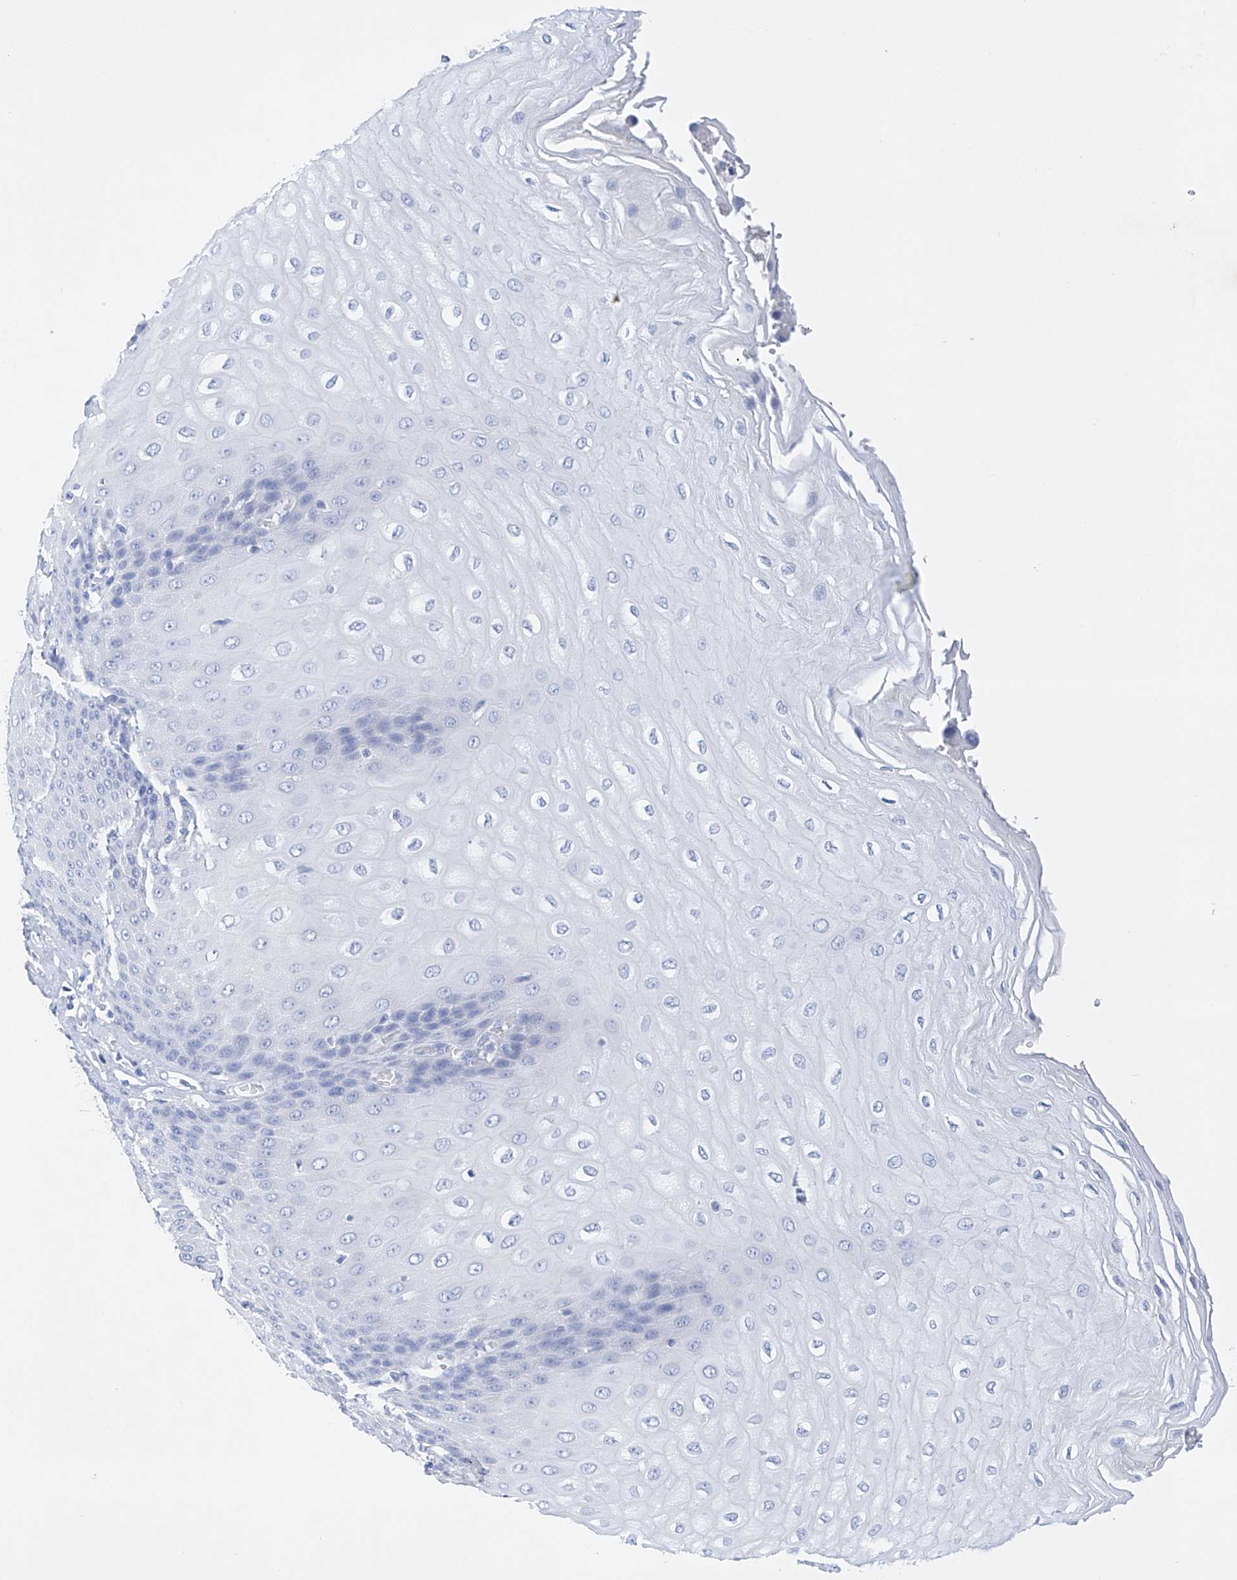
{"staining": {"intensity": "negative", "quantity": "none", "location": "none"}, "tissue": "esophagus", "cell_type": "Squamous epithelial cells", "image_type": "normal", "snomed": [{"axis": "morphology", "description": "Normal tissue, NOS"}, {"axis": "topography", "description": "Esophagus"}], "caption": "The histopathology image reveals no staining of squamous epithelial cells in unremarkable esophagus. The staining was performed using DAB (3,3'-diaminobenzidine) to visualize the protein expression in brown, while the nuclei were stained in blue with hematoxylin (Magnification: 20x).", "gene": "LURAP1", "patient": {"sex": "male", "age": 60}}